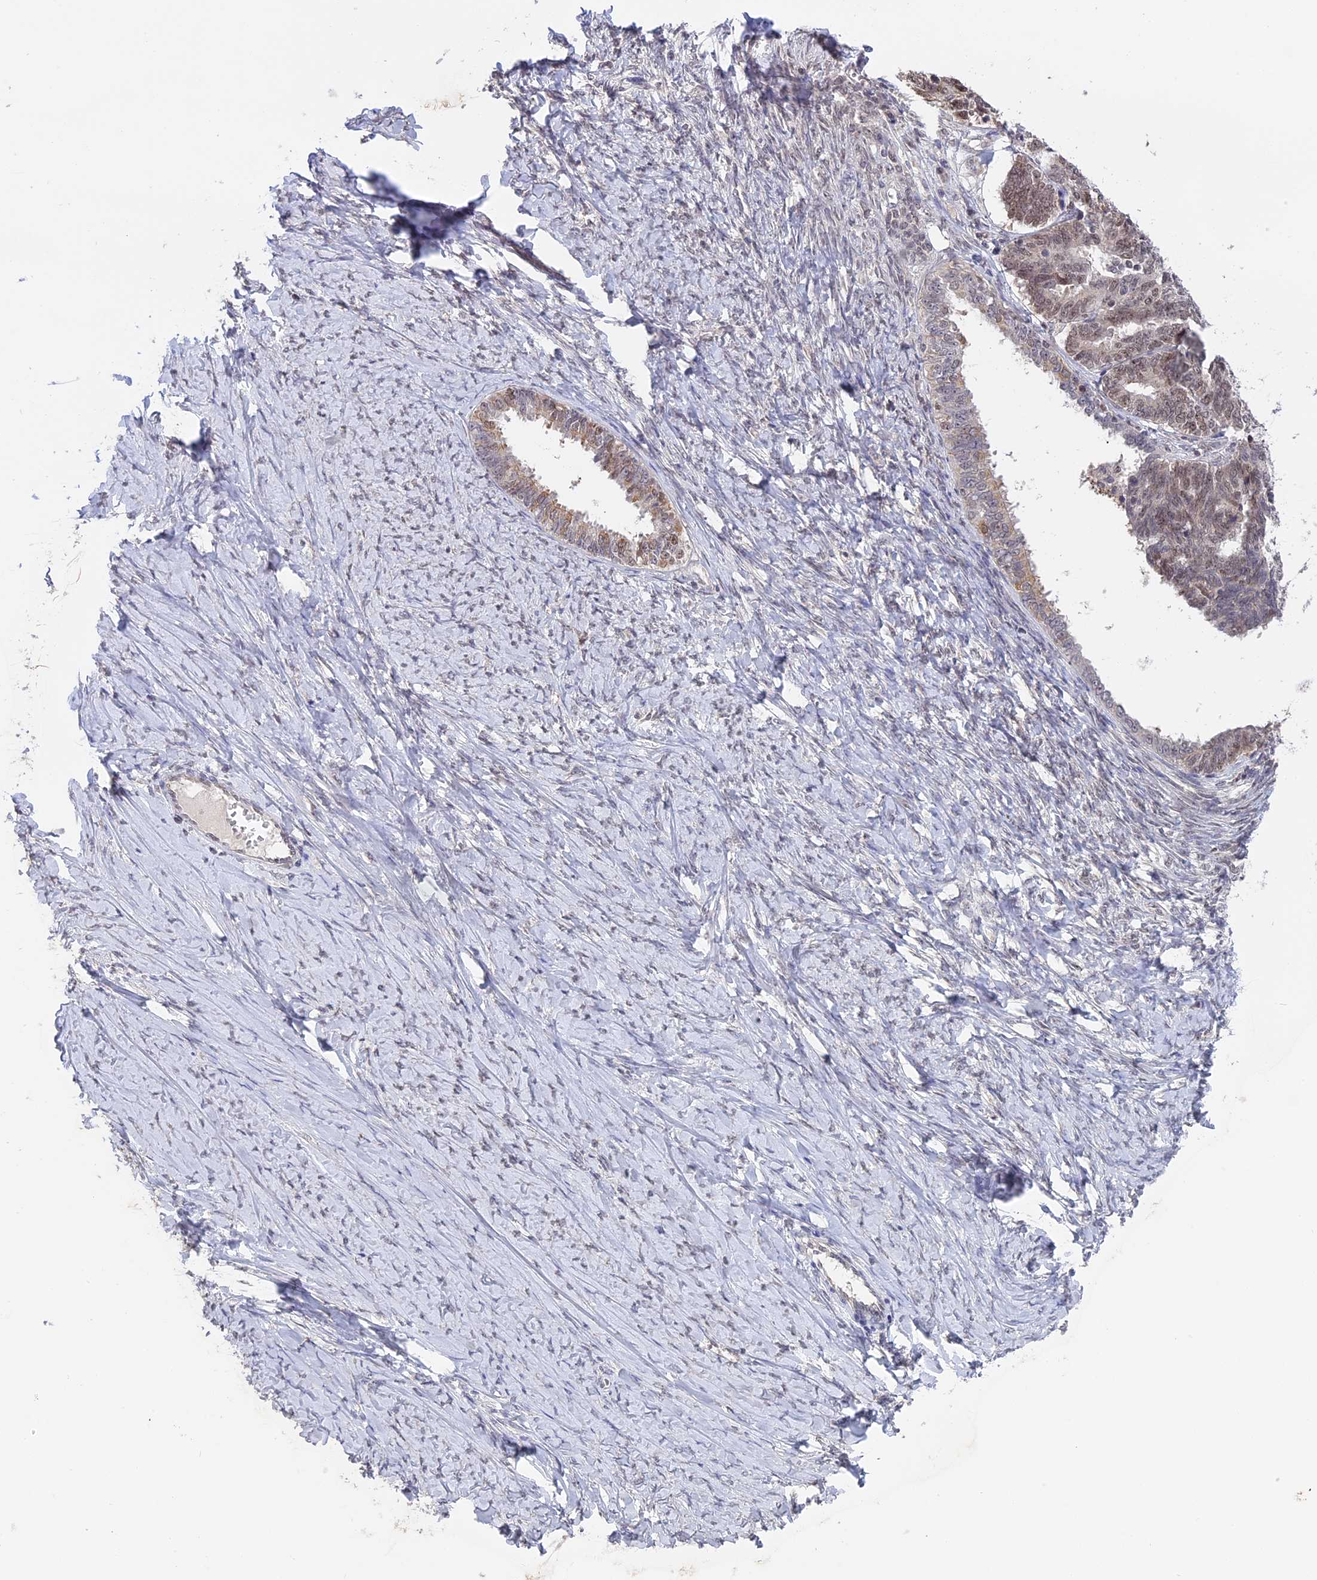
{"staining": {"intensity": "weak", "quantity": "25%-75%", "location": "cytoplasmic/membranous,nuclear"}, "tissue": "ovarian cancer", "cell_type": "Tumor cells", "image_type": "cancer", "snomed": [{"axis": "morphology", "description": "Cystadenocarcinoma, serous, NOS"}, {"axis": "topography", "description": "Ovary"}], "caption": "The image shows immunohistochemical staining of ovarian serous cystadenocarcinoma. There is weak cytoplasmic/membranous and nuclear expression is appreciated in about 25%-75% of tumor cells.", "gene": "RFC5", "patient": {"sex": "female", "age": 79}}